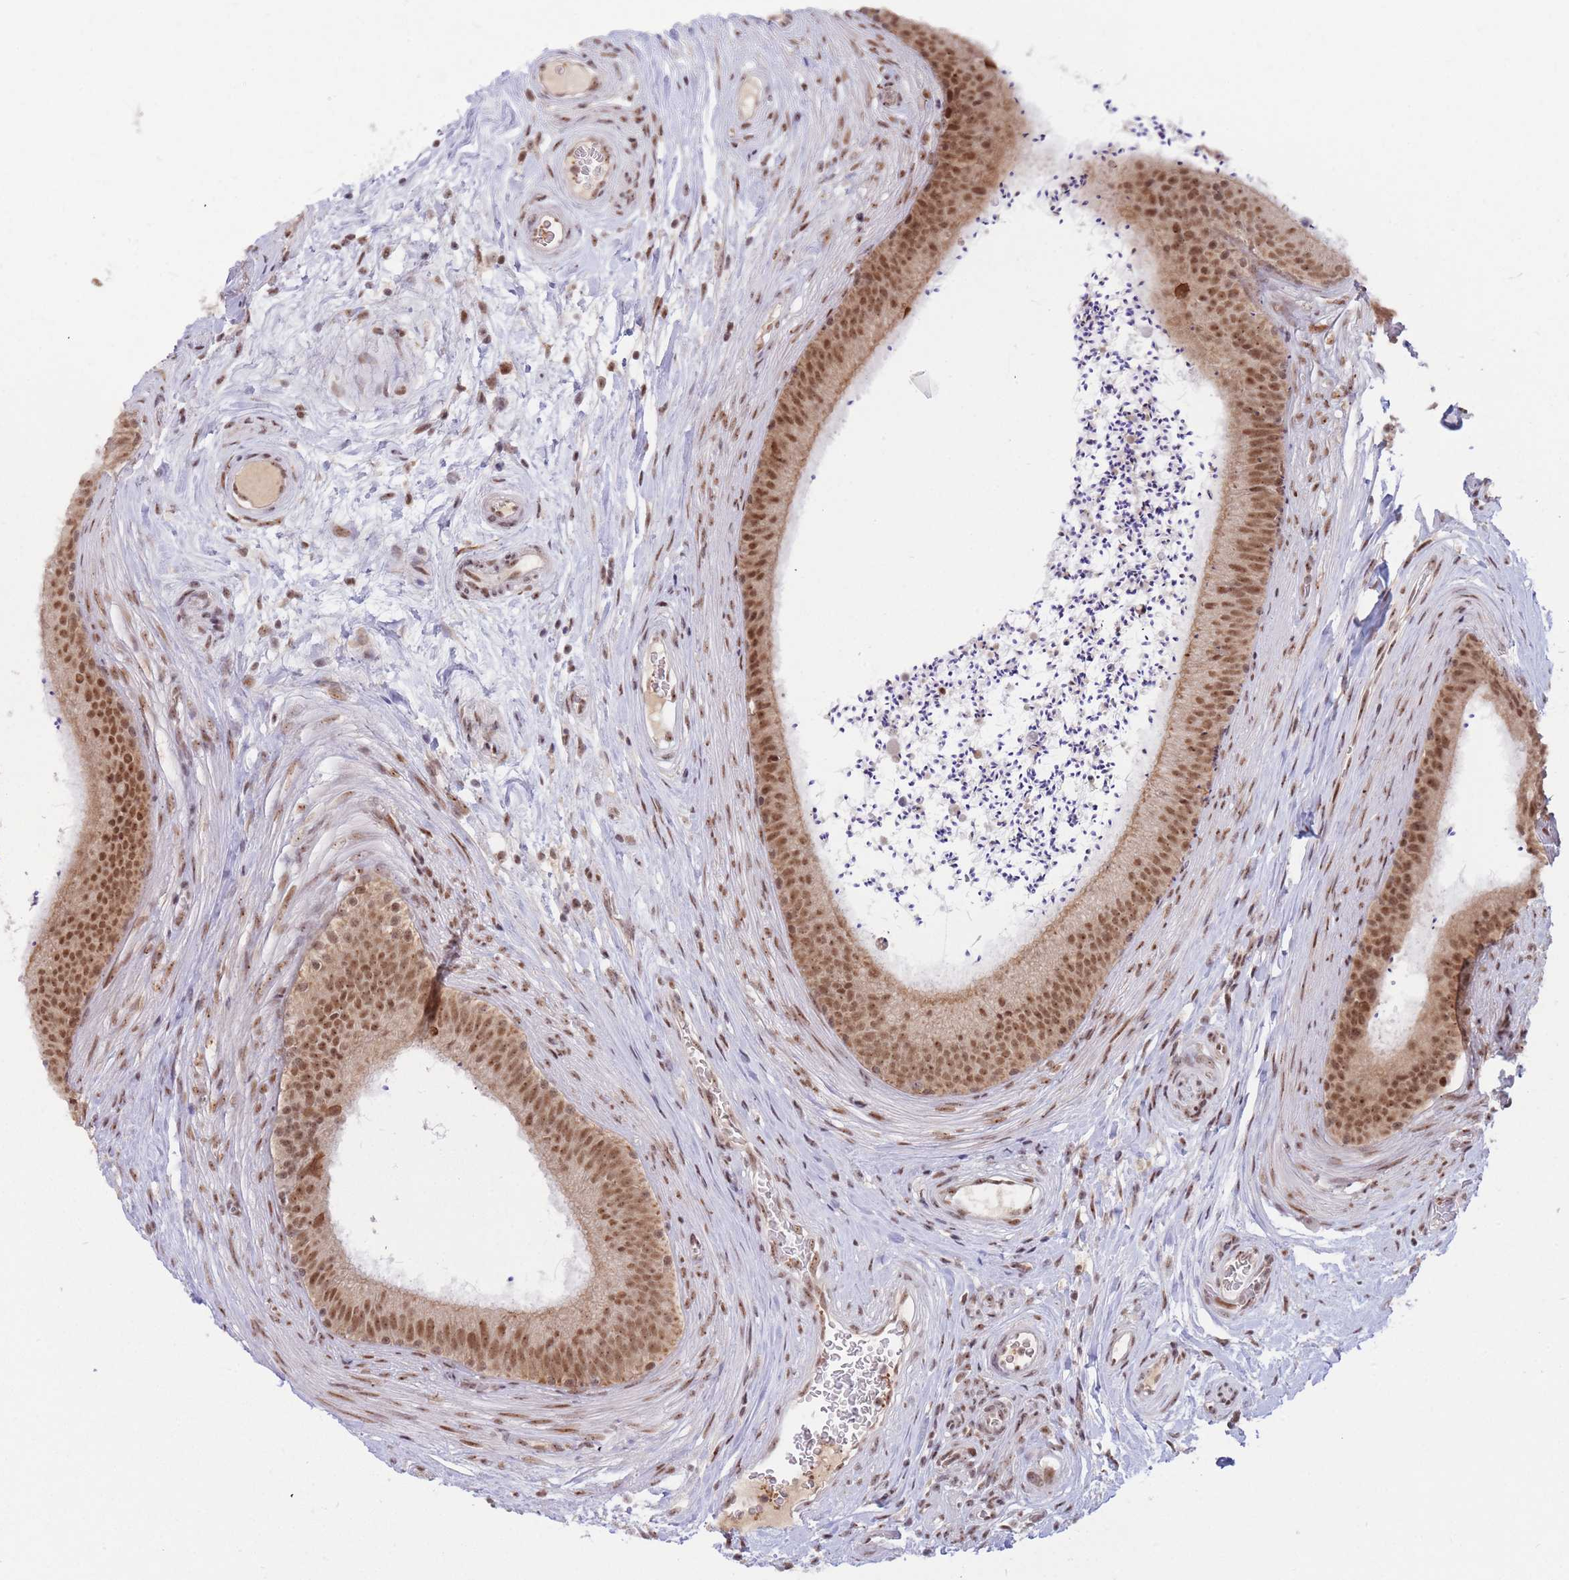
{"staining": {"intensity": "moderate", "quantity": ">75%", "location": "cytoplasmic/membranous,nuclear"}, "tissue": "epididymis", "cell_type": "Glandular cells", "image_type": "normal", "snomed": [{"axis": "morphology", "description": "Normal tissue, NOS"}, {"axis": "topography", "description": "Testis"}, {"axis": "topography", "description": "Epididymis"}], "caption": "Epididymis was stained to show a protein in brown. There is medium levels of moderate cytoplasmic/membranous,nuclear positivity in approximately >75% of glandular cells. (Brightfield microscopy of DAB IHC at high magnification).", "gene": "TARBP2", "patient": {"sex": "male", "age": 41}}